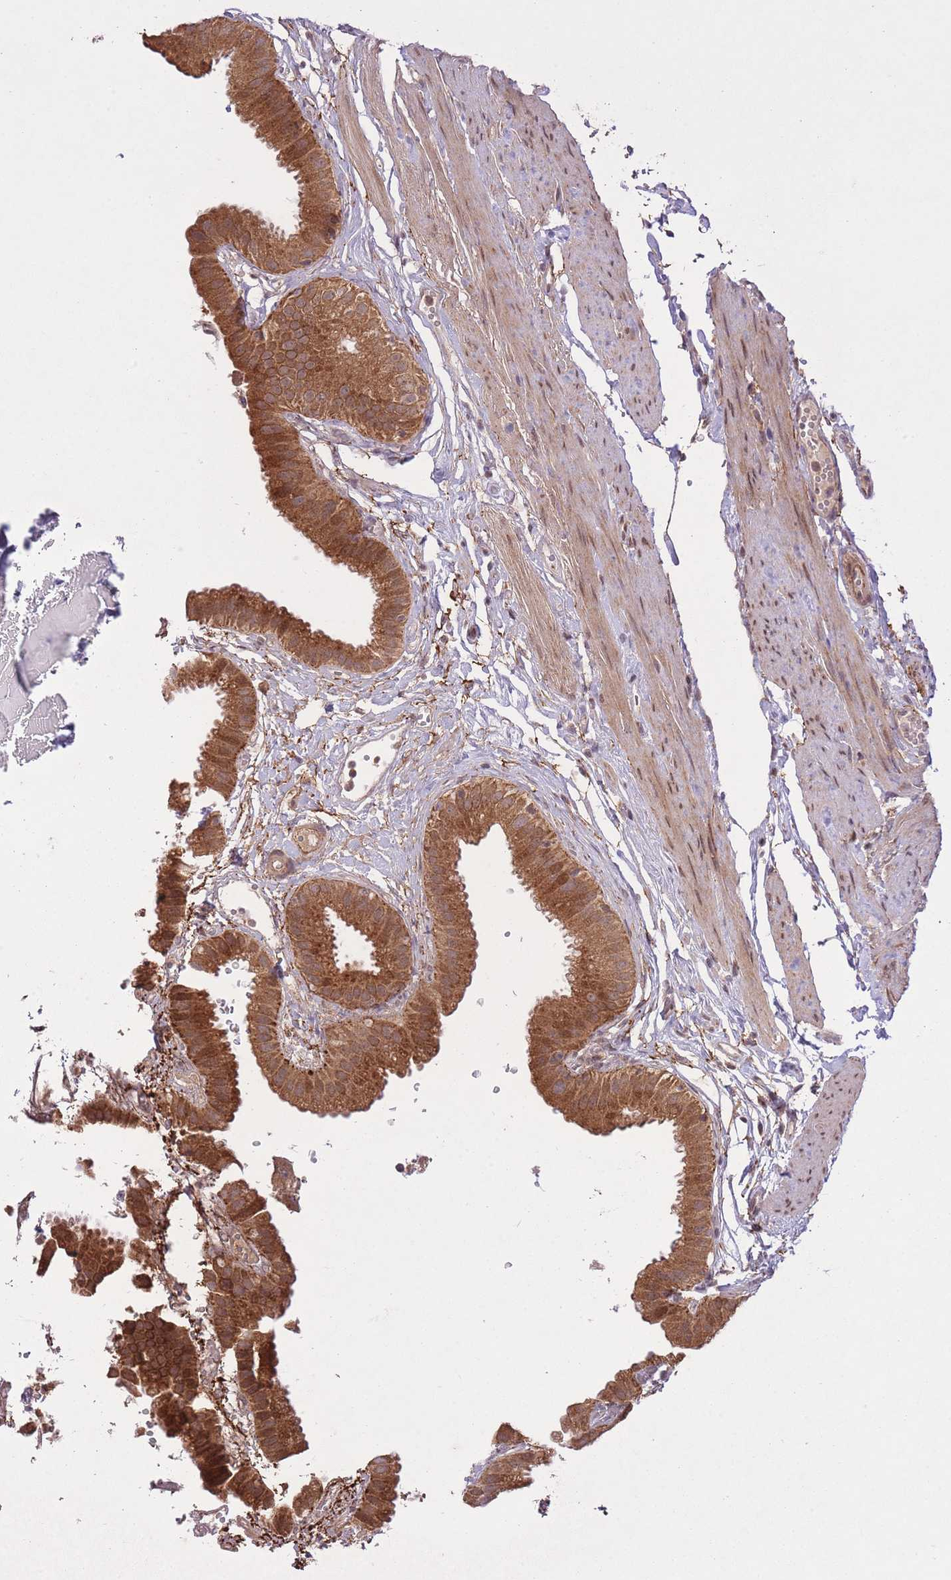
{"staining": {"intensity": "strong", "quantity": ">75%", "location": "cytoplasmic/membranous"}, "tissue": "gallbladder", "cell_type": "Glandular cells", "image_type": "normal", "snomed": [{"axis": "morphology", "description": "Normal tissue, NOS"}, {"axis": "topography", "description": "Gallbladder"}], "caption": "Strong cytoplasmic/membranous staining for a protein is appreciated in approximately >75% of glandular cells of benign gallbladder using immunohistochemistry.", "gene": "ZNF391", "patient": {"sex": "female", "age": 61}}